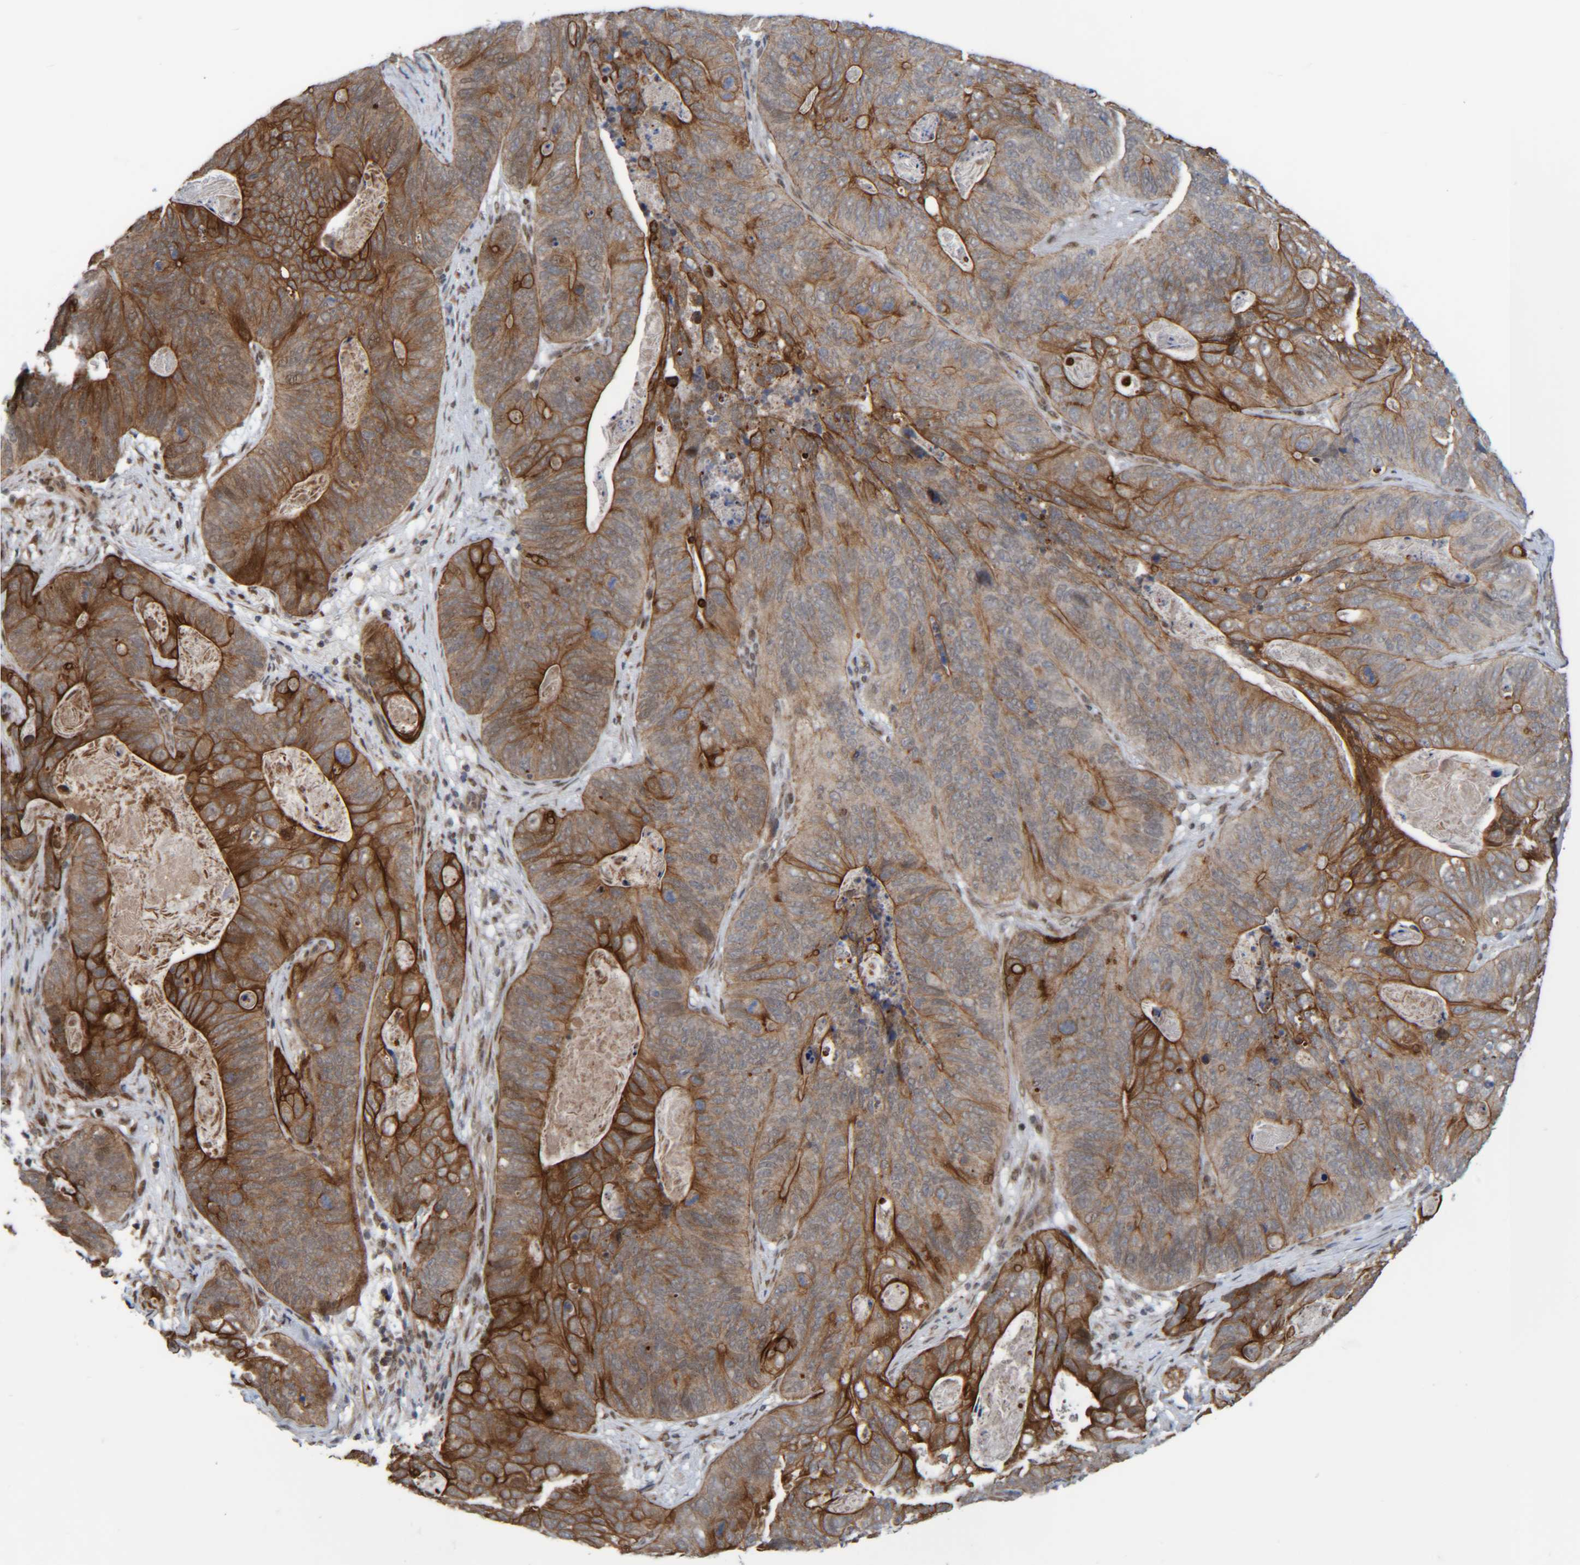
{"staining": {"intensity": "strong", "quantity": ">75%", "location": "cytoplasmic/membranous"}, "tissue": "stomach cancer", "cell_type": "Tumor cells", "image_type": "cancer", "snomed": [{"axis": "morphology", "description": "Normal tissue, NOS"}, {"axis": "morphology", "description": "Adenocarcinoma, NOS"}, {"axis": "topography", "description": "Stomach"}], "caption": "A brown stain highlights strong cytoplasmic/membranous staining of a protein in stomach cancer (adenocarcinoma) tumor cells. (IHC, brightfield microscopy, high magnification).", "gene": "CCDC57", "patient": {"sex": "female", "age": 89}}